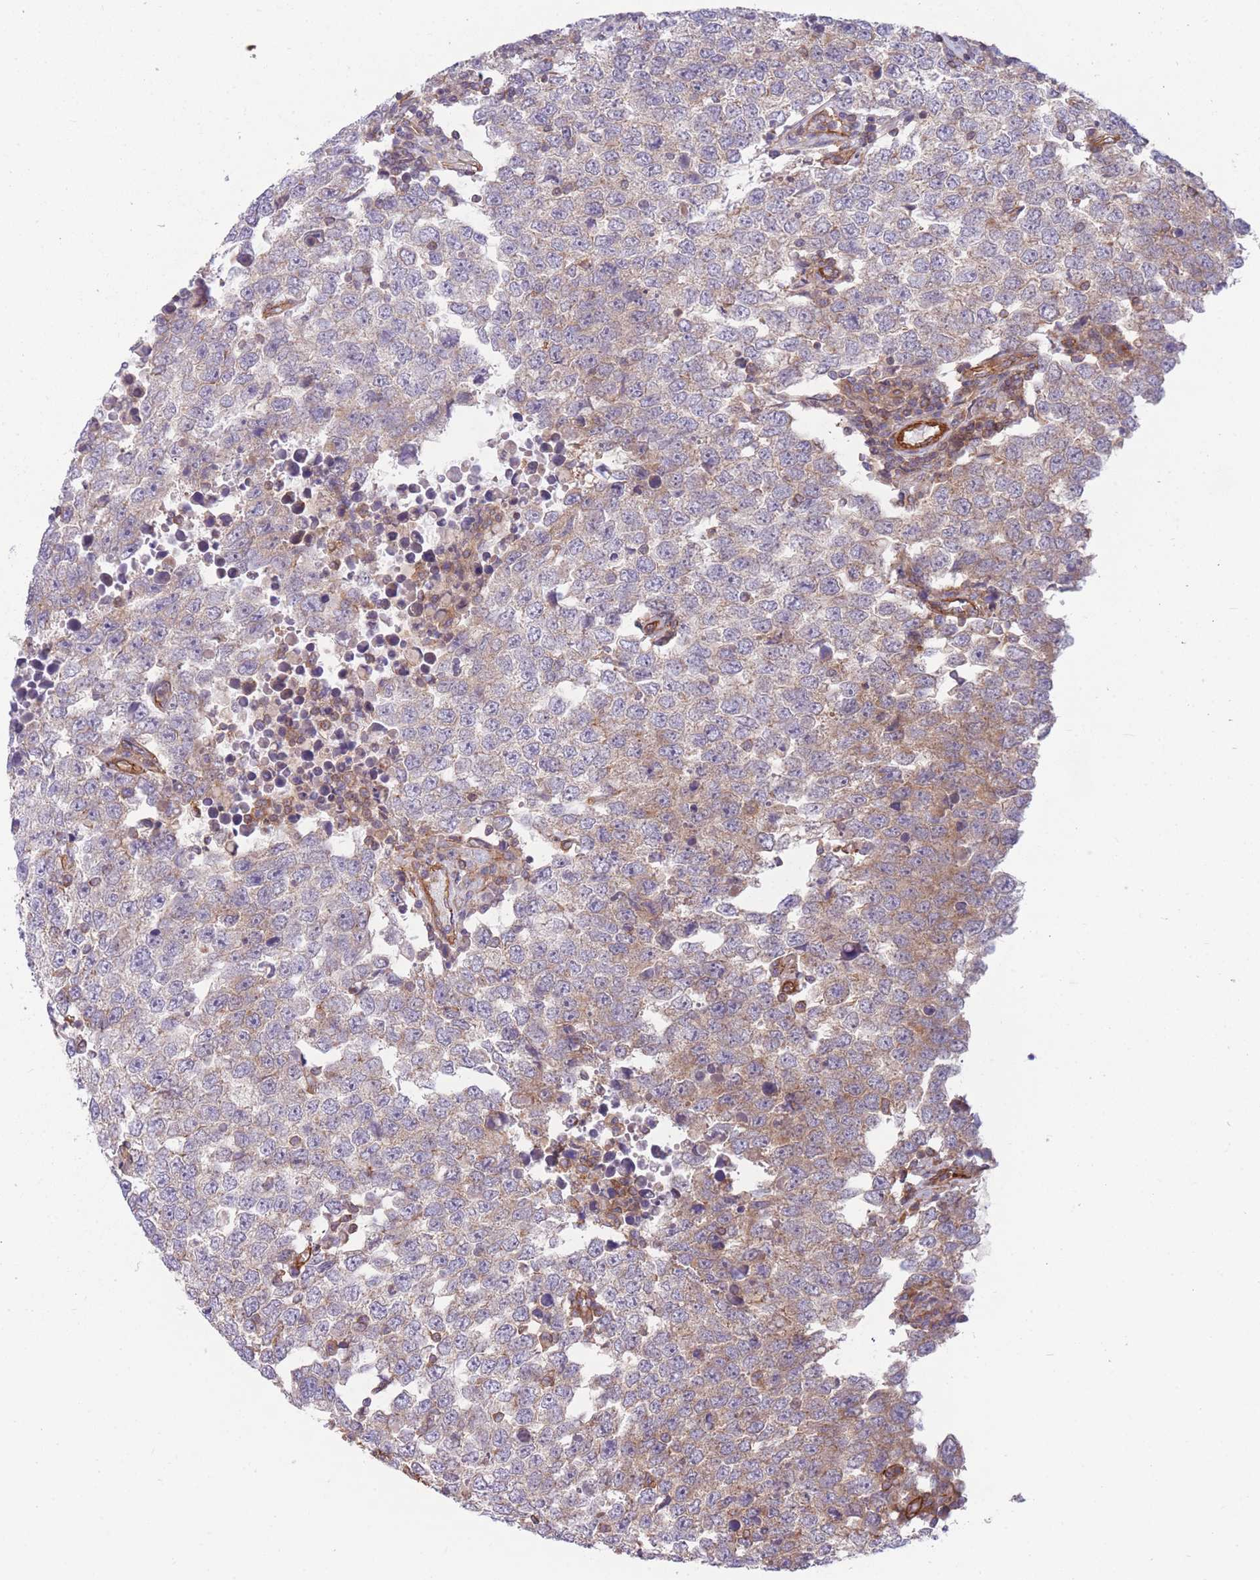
{"staining": {"intensity": "weak", "quantity": "25%-75%", "location": "cytoplasmic/membranous"}, "tissue": "testis cancer", "cell_type": "Tumor cells", "image_type": "cancer", "snomed": [{"axis": "morphology", "description": "Seminoma, NOS"}, {"axis": "morphology", "description": "Carcinoma, Embryonal, NOS"}, {"axis": "topography", "description": "Testis"}], "caption": "A histopathology image of human seminoma (testis) stained for a protein displays weak cytoplasmic/membranous brown staining in tumor cells. Nuclei are stained in blue.", "gene": "GGA1", "patient": {"sex": "male", "age": 28}}